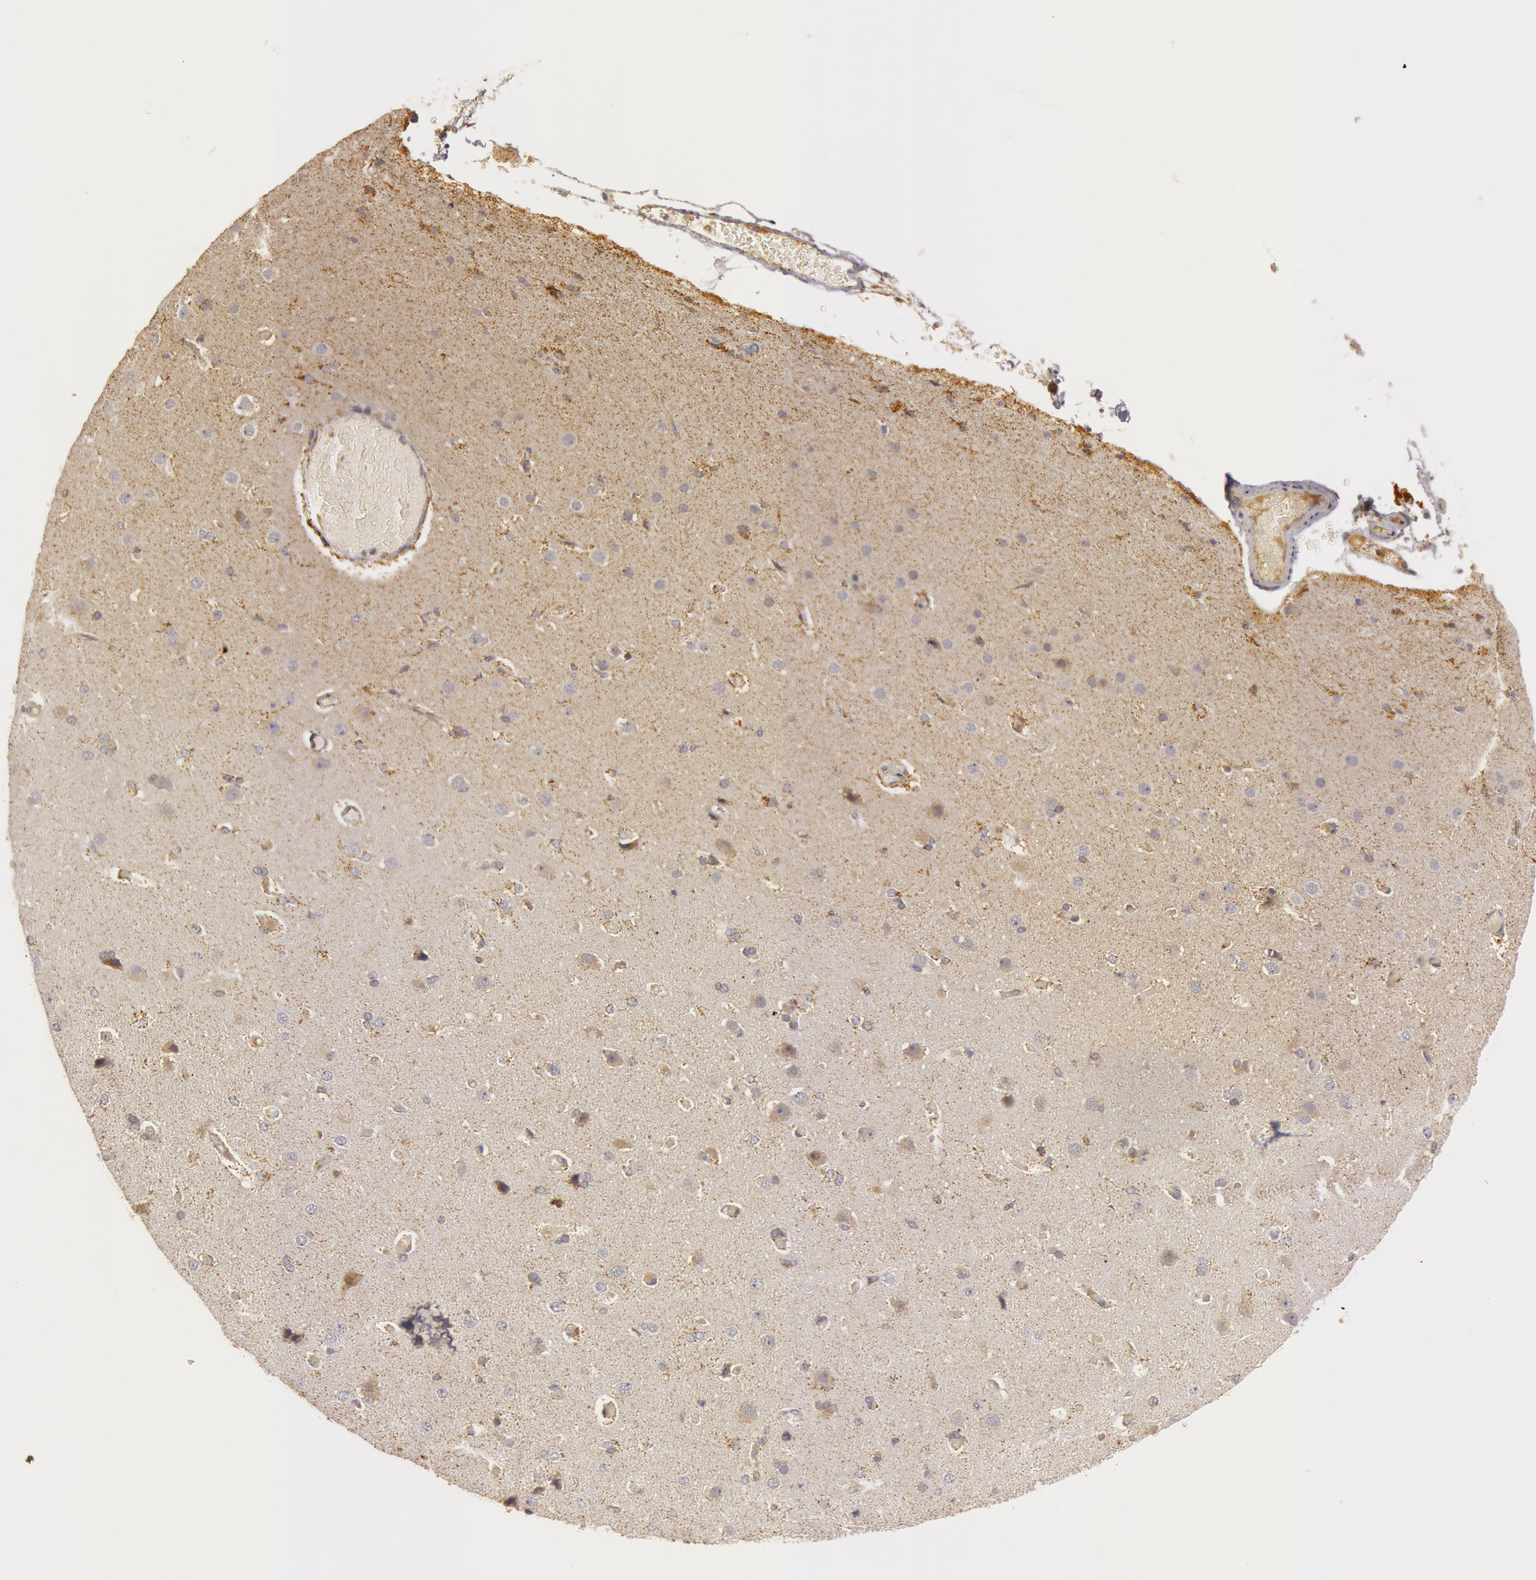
{"staining": {"intensity": "negative", "quantity": "none", "location": "none"}, "tissue": "cerebral cortex", "cell_type": "Endothelial cells", "image_type": "normal", "snomed": [{"axis": "morphology", "description": "Normal tissue, NOS"}, {"axis": "morphology", "description": "Glioma, malignant, High grade"}, {"axis": "topography", "description": "Cerebral cortex"}], "caption": "Immunohistochemistry micrograph of normal cerebral cortex stained for a protein (brown), which shows no staining in endothelial cells.", "gene": "C7", "patient": {"sex": "male", "age": 77}}